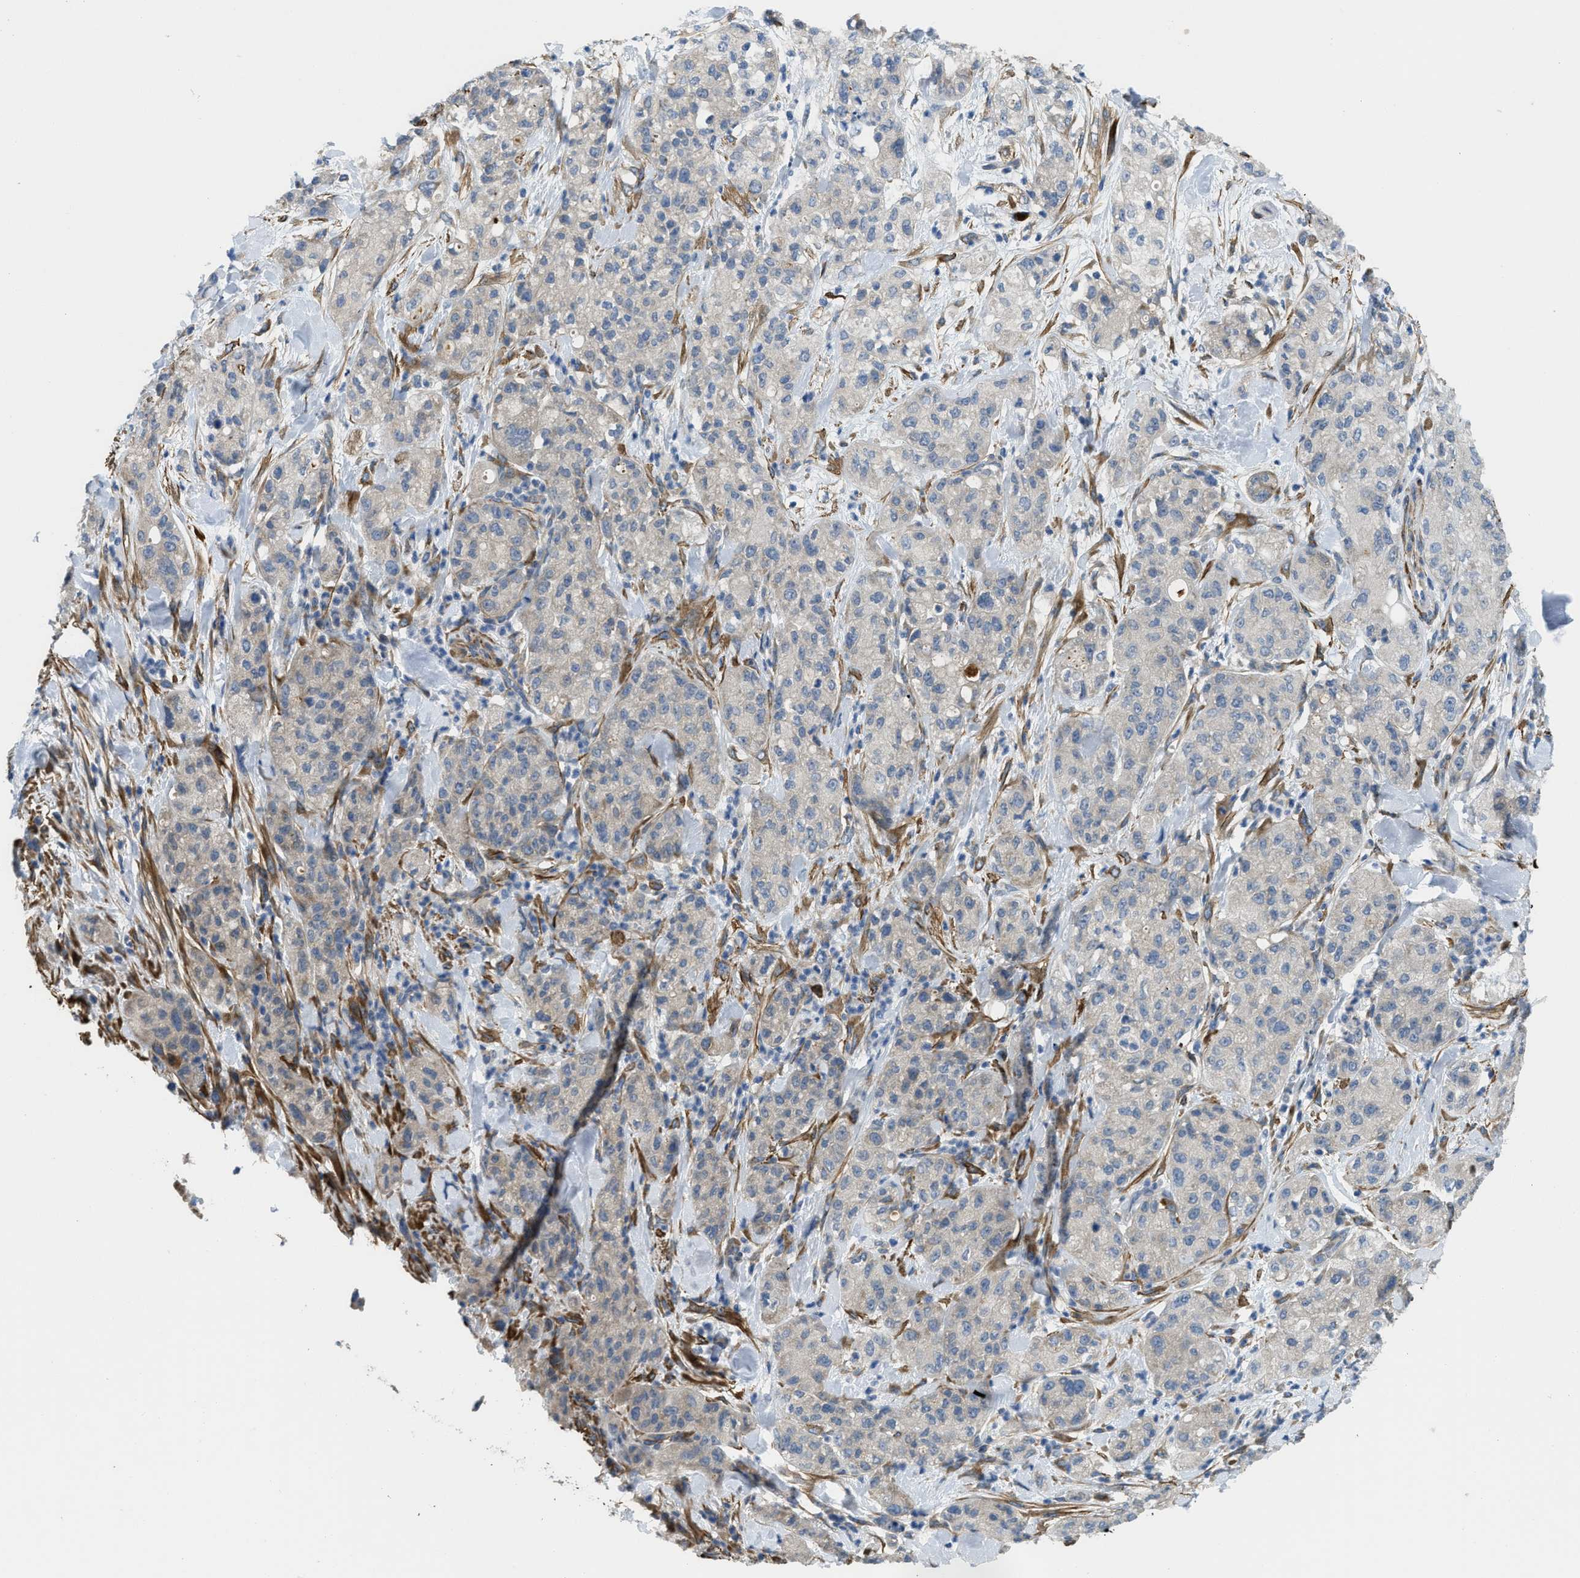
{"staining": {"intensity": "weak", "quantity": "<25%", "location": "cytoplasmic/membranous"}, "tissue": "pancreatic cancer", "cell_type": "Tumor cells", "image_type": "cancer", "snomed": [{"axis": "morphology", "description": "Adenocarcinoma, NOS"}, {"axis": "topography", "description": "Pancreas"}], "caption": "This is a micrograph of immunohistochemistry staining of pancreatic adenocarcinoma, which shows no expression in tumor cells.", "gene": "BMPR1A", "patient": {"sex": "female", "age": 78}}